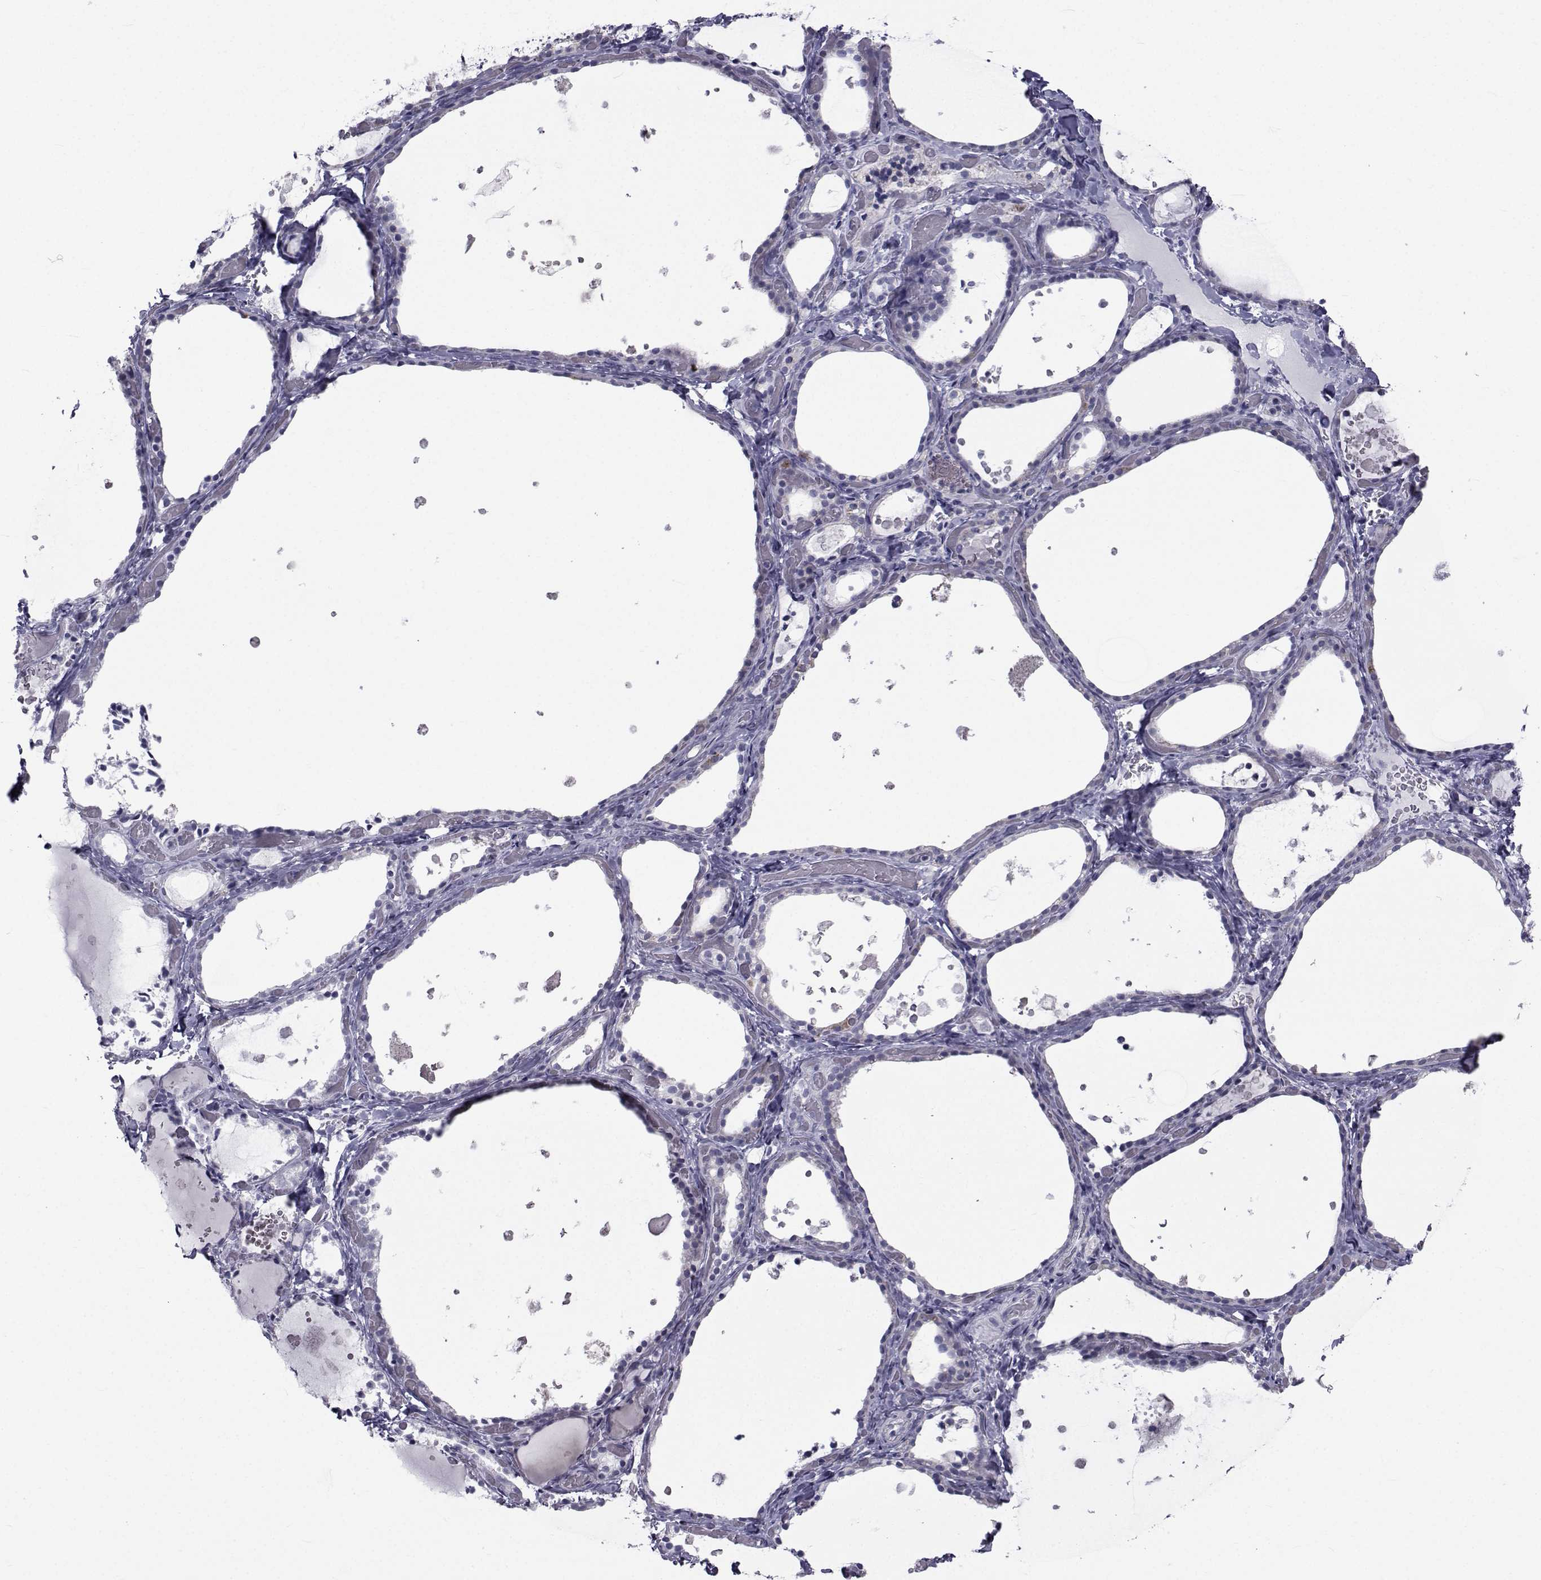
{"staining": {"intensity": "weak", "quantity": "<25%", "location": "cytoplasmic/membranous"}, "tissue": "thyroid gland", "cell_type": "Glandular cells", "image_type": "normal", "snomed": [{"axis": "morphology", "description": "Normal tissue, NOS"}, {"axis": "topography", "description": "Thyroid gland"}], "caption": "High magnification brightfield microscopy of benign thyroid gland stained with DAB (brown) and counterstained with hematoxylin (blue): glandular cells show no significant positivity. Brightfield microscopy of immunohistochemistry (IHC) stained with DAB (3,3'-diaminobenzidine) (brown) and hematoxylin (blue), captured at high magnification.", "gene": "FDXR", "patient": {"sex": "female", "age": 56}}